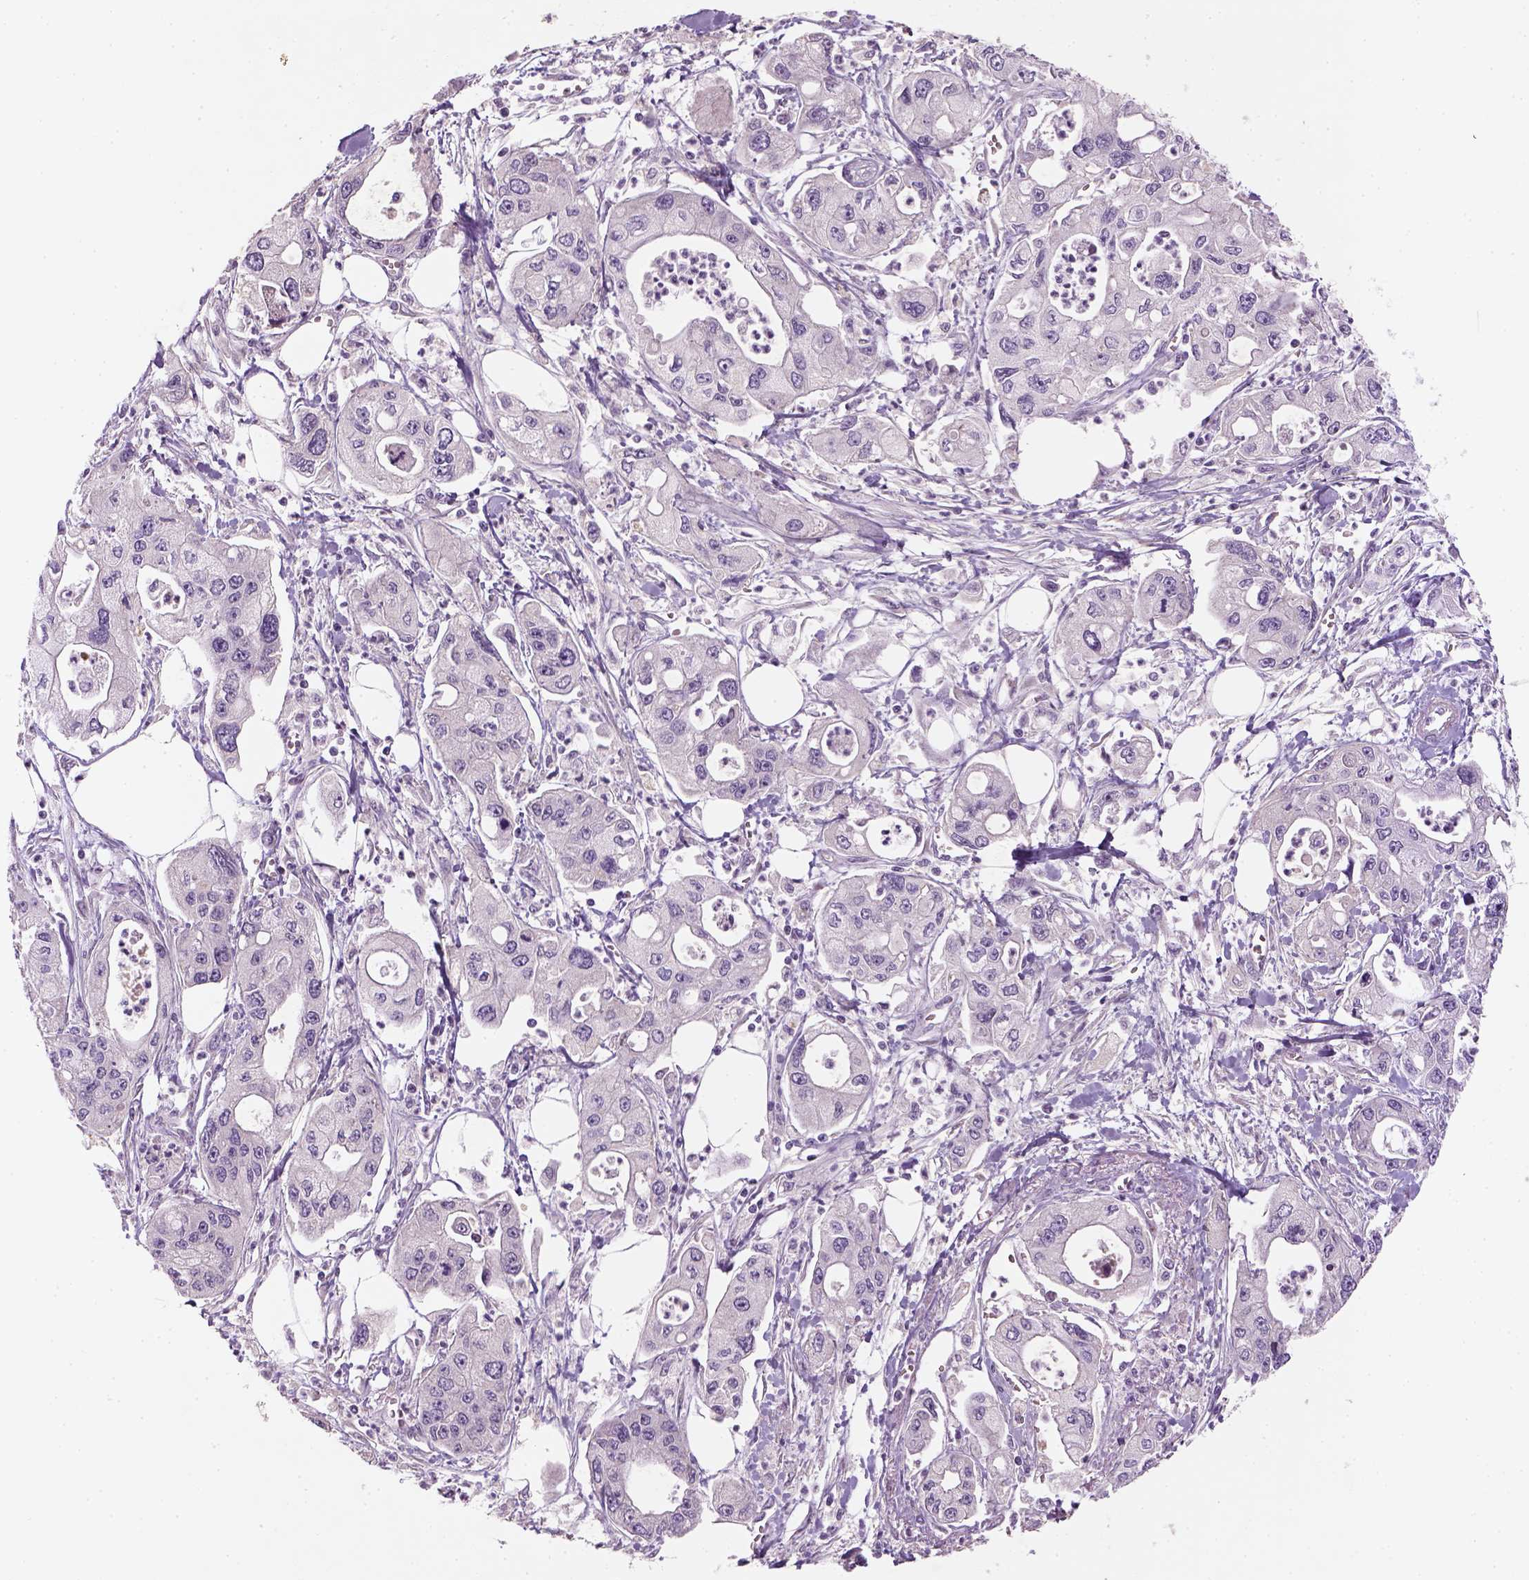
{"staining": {"intensity": "negative", "quantity": "none", "location": "none"}, "tissue": "pancreatic cancer", "cell_type": "Tumor cells", "image_type": "cancer", "snomed": [{"axis": "morphology", "description": "Adenocarcinoma, NOS"}, {"axis": "topography", "description": "Pancreas"}], "caption": "DAB immunohistochemical staining of pancreatic cancer (adenocarcinoma) displays no significant positivity in tumor cells.", "gene": "NUDT6", "patient": {"sex": "male", "age": 70}}